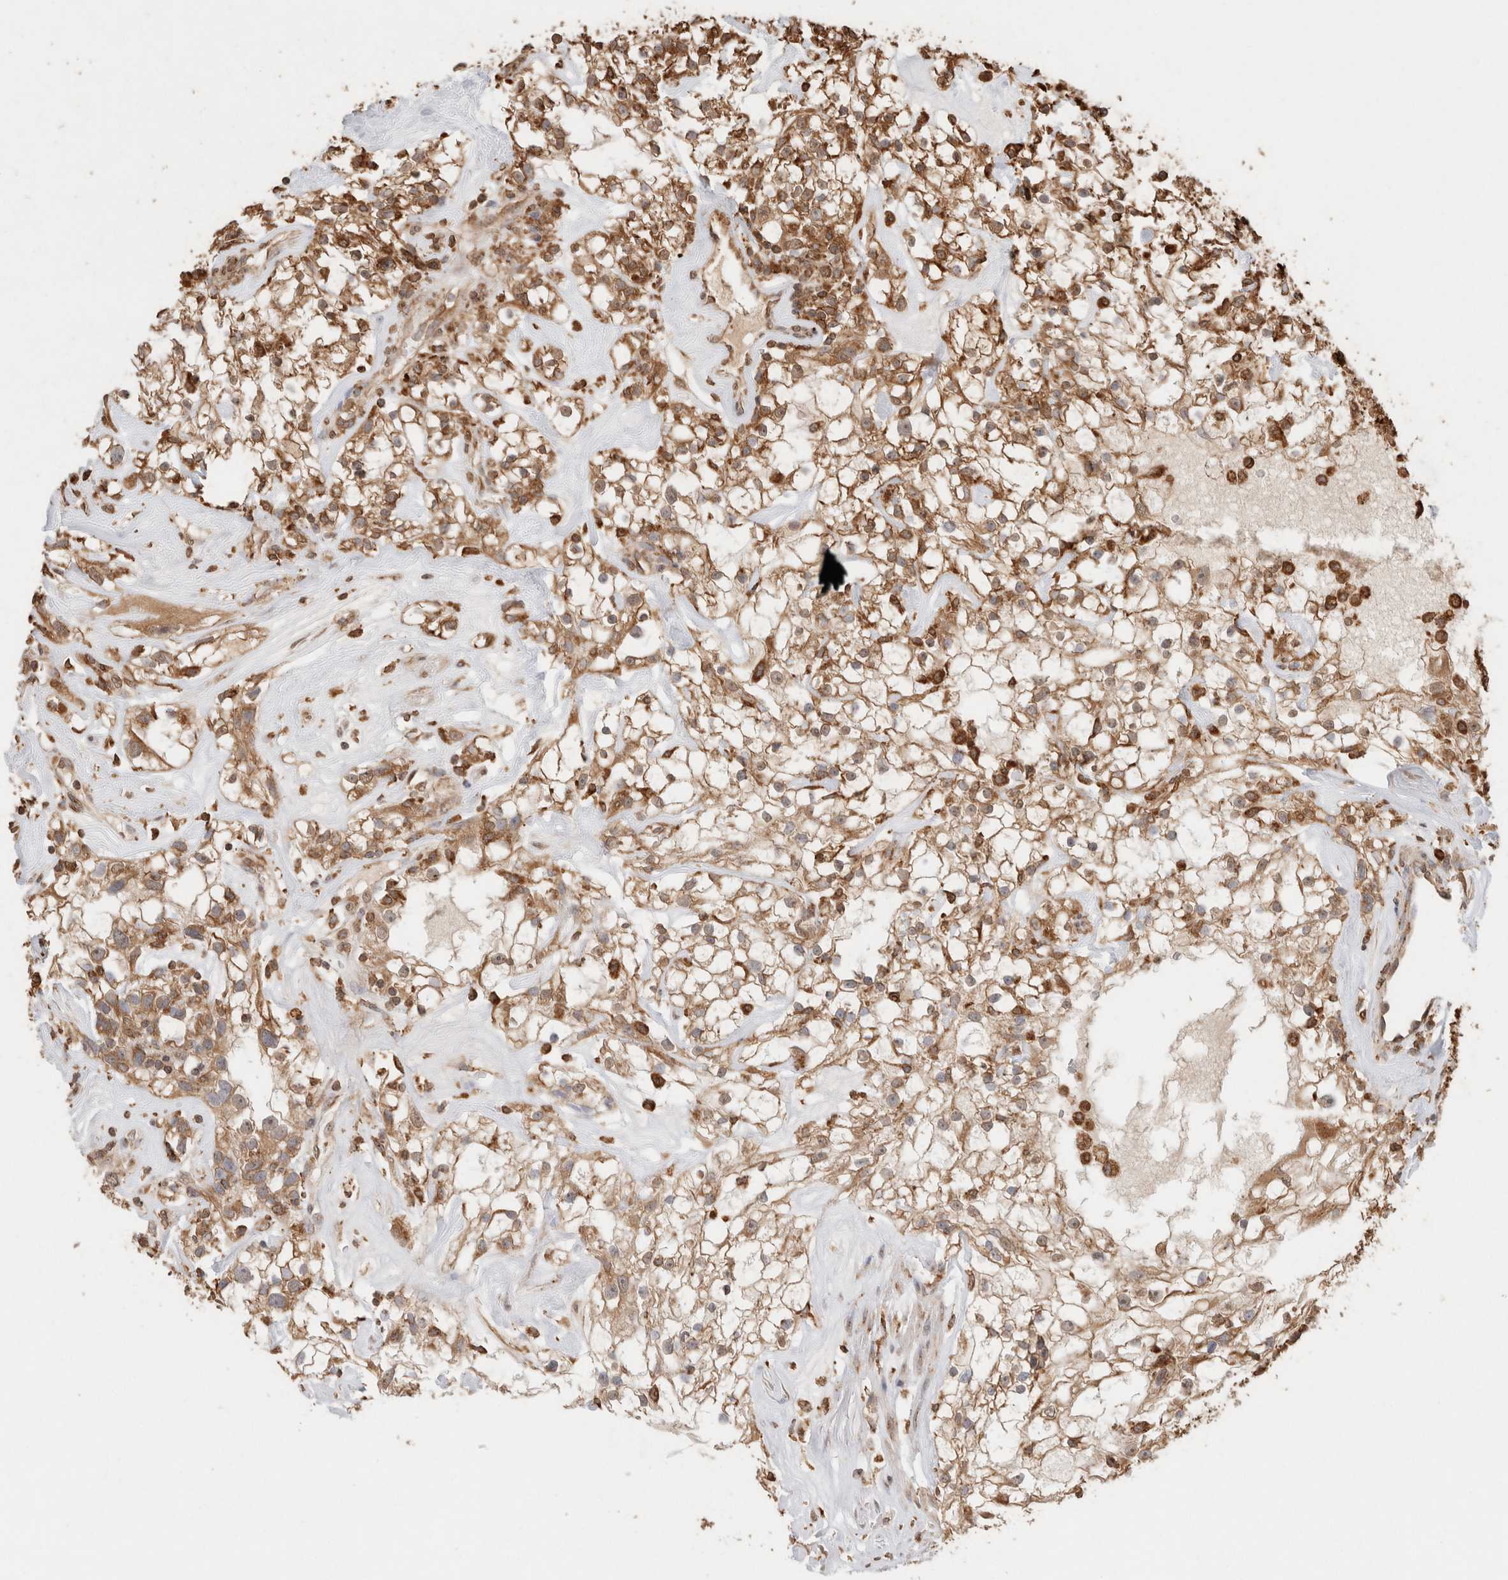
{"staining": {"intensity": "moderate", "quantity": ">75%", "location": "cytoplasmic/membranous"}, "tissue": "renal cancer", "cell_type": "Tumor cells", "image_type": "cancer", "snomed": [{"axis": "morphology", "description": "Adenocarcinoma, NOS"}, {"axis": "topography", "description": "Kidney"}], "caption": "IHC histopathology image of neoplastic tissue: renal cancer stained using immunohistochemistry reveals medium levels of moderate protein expression localized specifically in the cytoplasmic/membranous of tumor cells, appearing as a cytoplasmic/membranous brown color.", "gene": "ERAP1", "patient": {"sex": "female", "age": 60}}